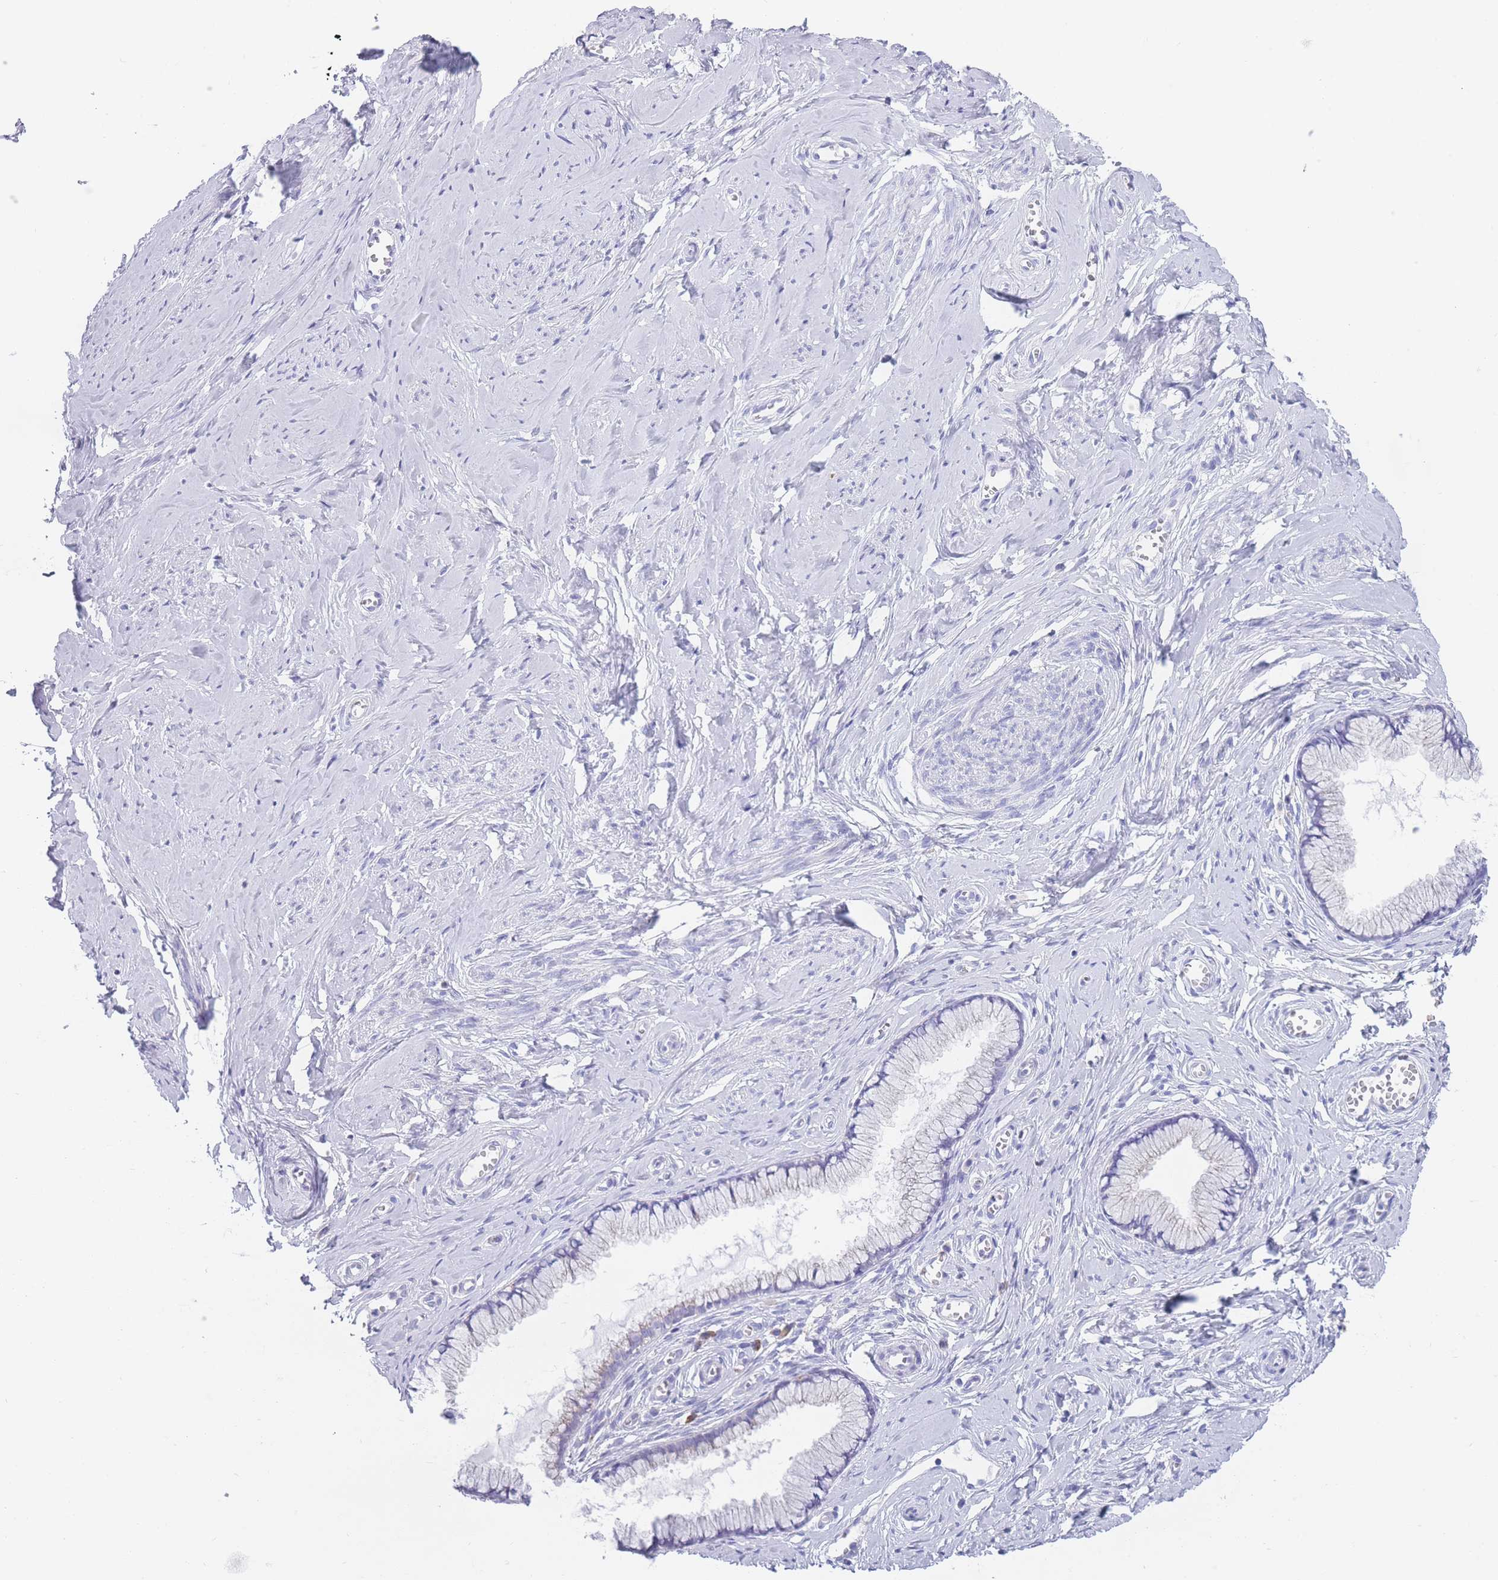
{"staining": {"intensity": "negative", "quantity": "none", "location": "none"}, "tissue": "cervix", "cell_type": "Glandular cells", "image_type": "normal", "snomed": [{"axis": "morphology", "description": "Normal tissue, NOS"}, {"axis": "topography", "description": "Cervix"}], "caption": "Protein analysis of normal cervix displays no significant staining in glandular cells. (DAB immunohistochemistry (IHC), high magnification).", "gene": "XKR8", "patient": {"sex": "female", "age": 40}}